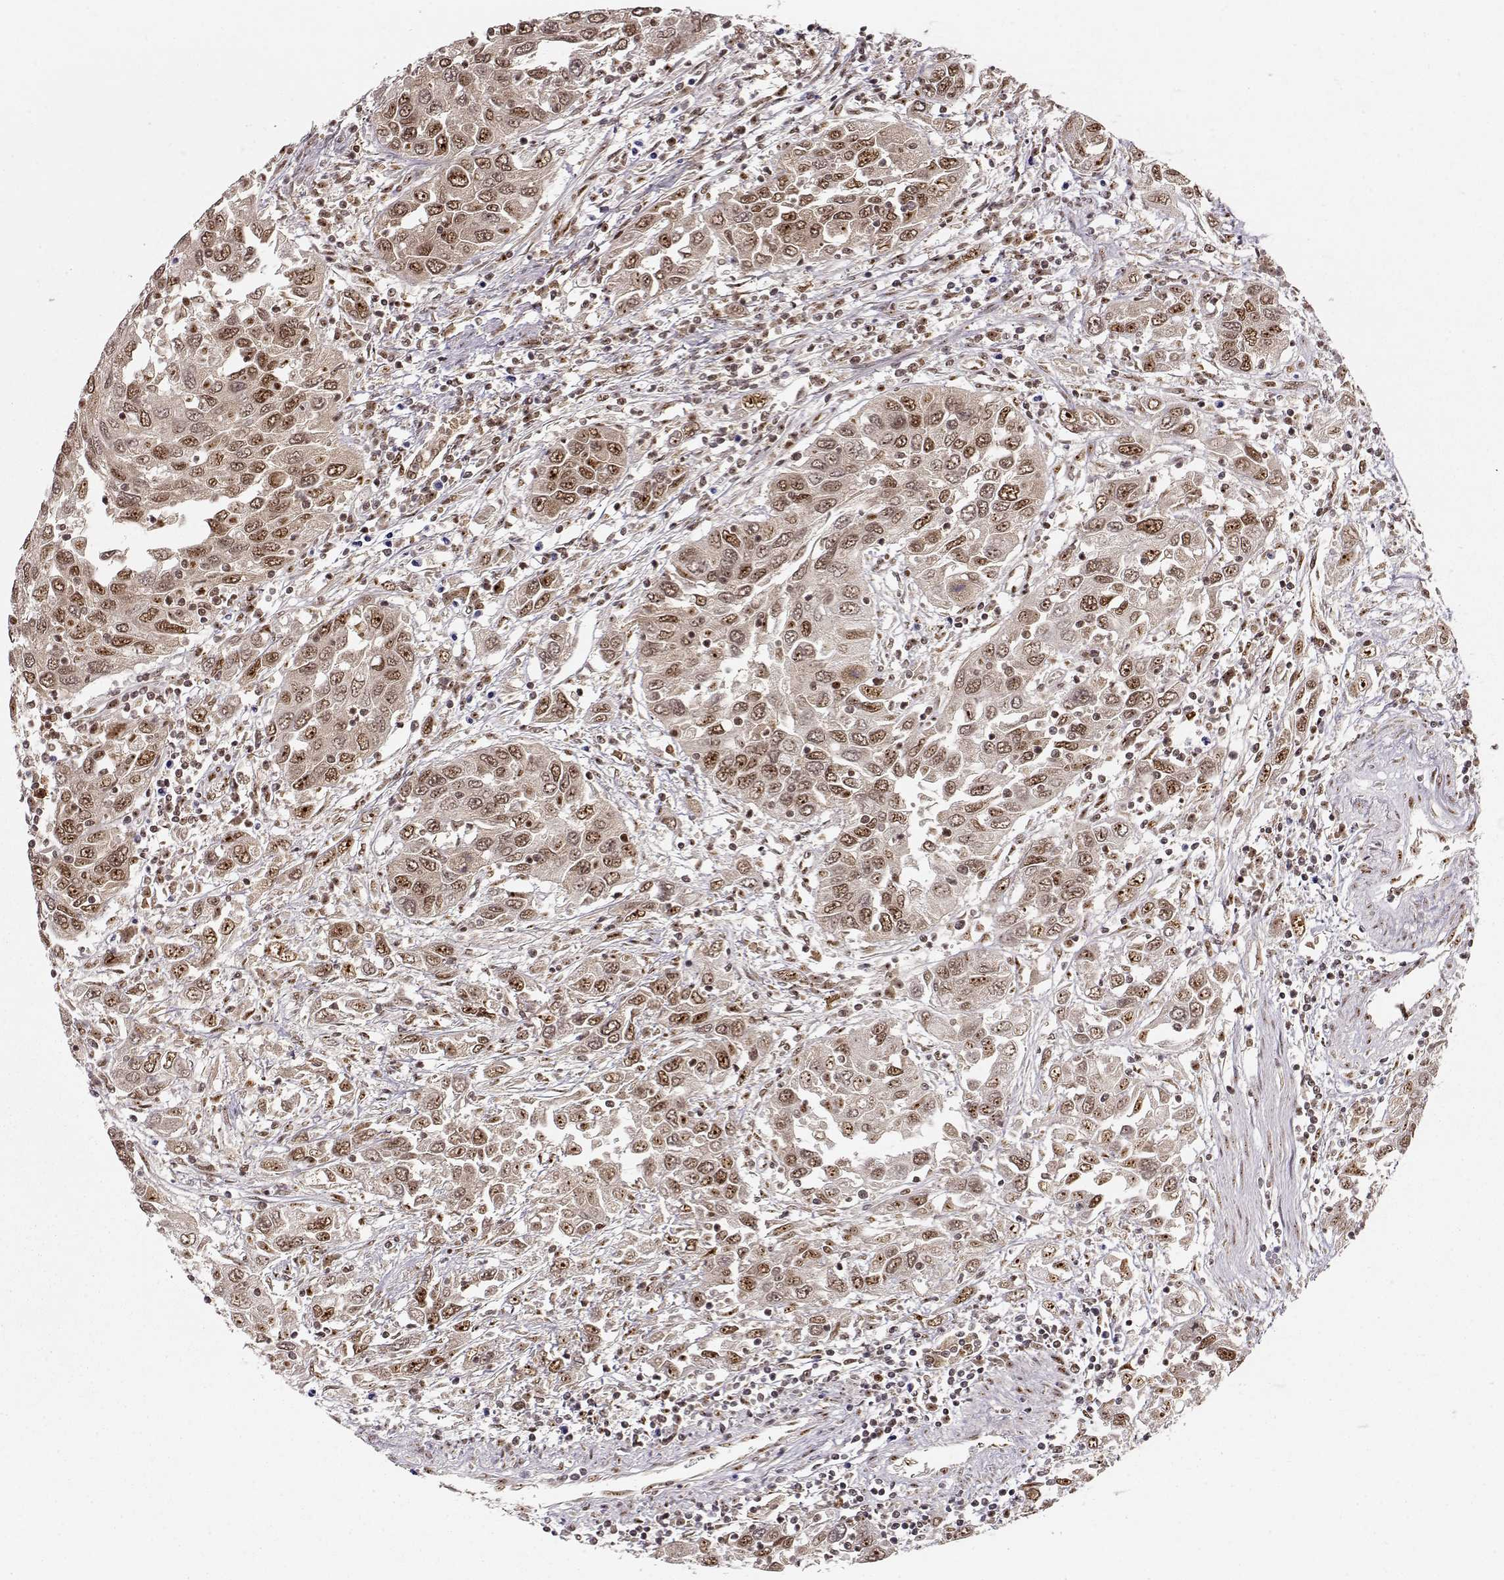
{"staining": {"intensity": "moderate", "quantity": ">75%", "location": "nuclear"}, "tissue": "urothelial cancer", "cell_type": "Tumor cells", "image_type": "cancer", "snomed": [{"axis": "morphology", "description": "Urothelial carcinoma, High grade"}, {"axis": "topography", "description": "Urinary bladder"}], "caption": "Human urothelial carcinoma (high-grade) stained for a protein (brown) shows moderate nuclear positive expression in about >75% of tumor cells.", "gene": "CSNK2A1", "patient": {"sex": "male", "age": 76}}